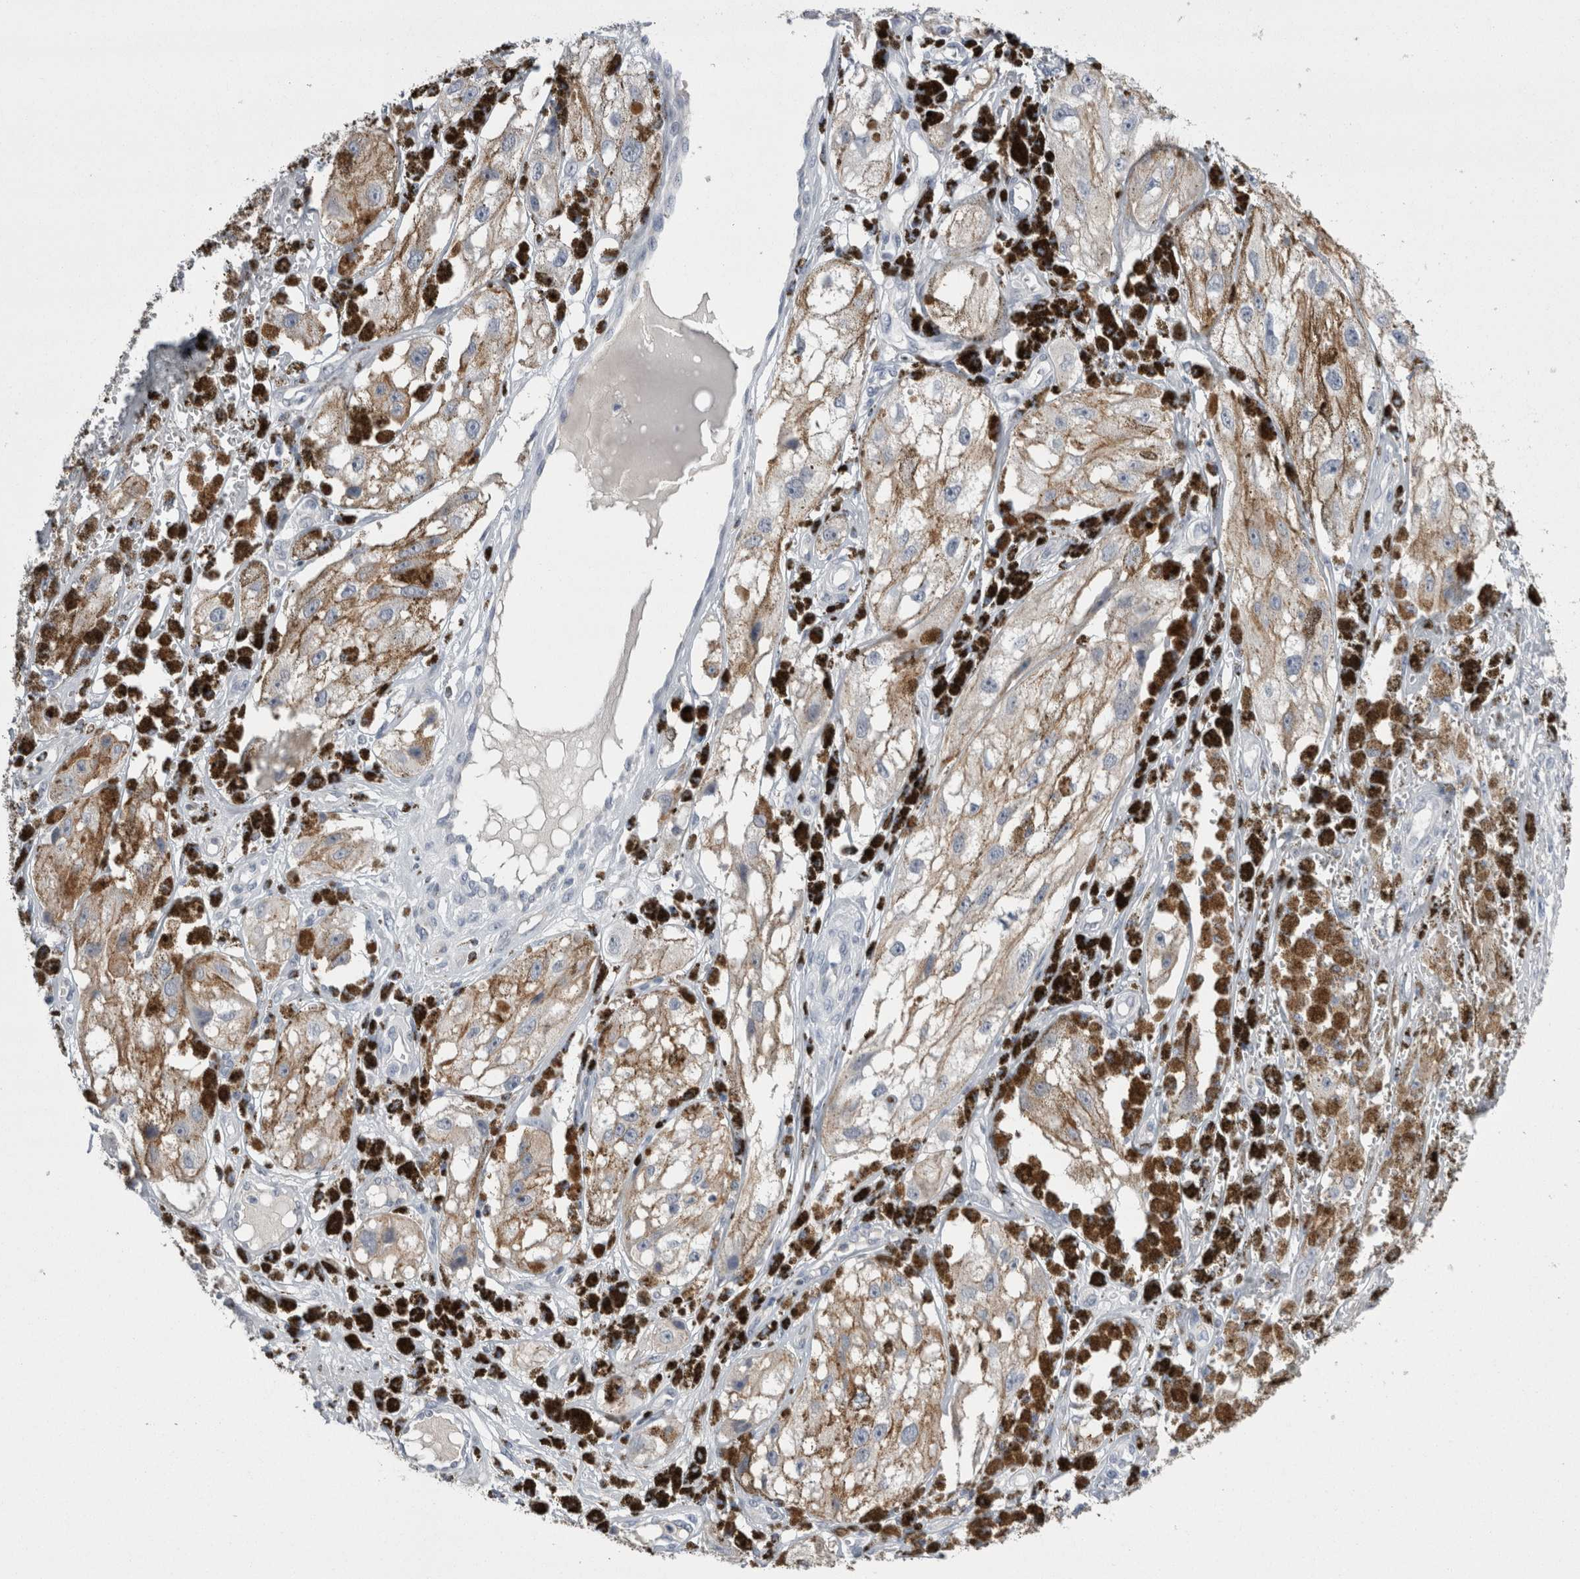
{"staining": {"intensity": "negative", "quantity": "none", "location": "none"}, "tissue": "melanoma", "cell_type": "Tumor cells", "image_type": "cancer", "snomed": [{"axis": "morphology", "description": "Malignant melanoma, NOS"}, {"axis": "topography", "description": "Skin"}], "caption": "This histopathology image is of melanoma stained with IHC to label a protein in brown with the nuclei are counter-stained blue. There is no positivity in tumor cells. The staining was performed using DAB (3,3'-diaminobenzidine) to visualize the protein expression in brown, while the nuclei were stained in blue with hematoxylin (Magnification: 20x).", "gene": "REG1A", "patient": {"sex": "male", "age": 88}}